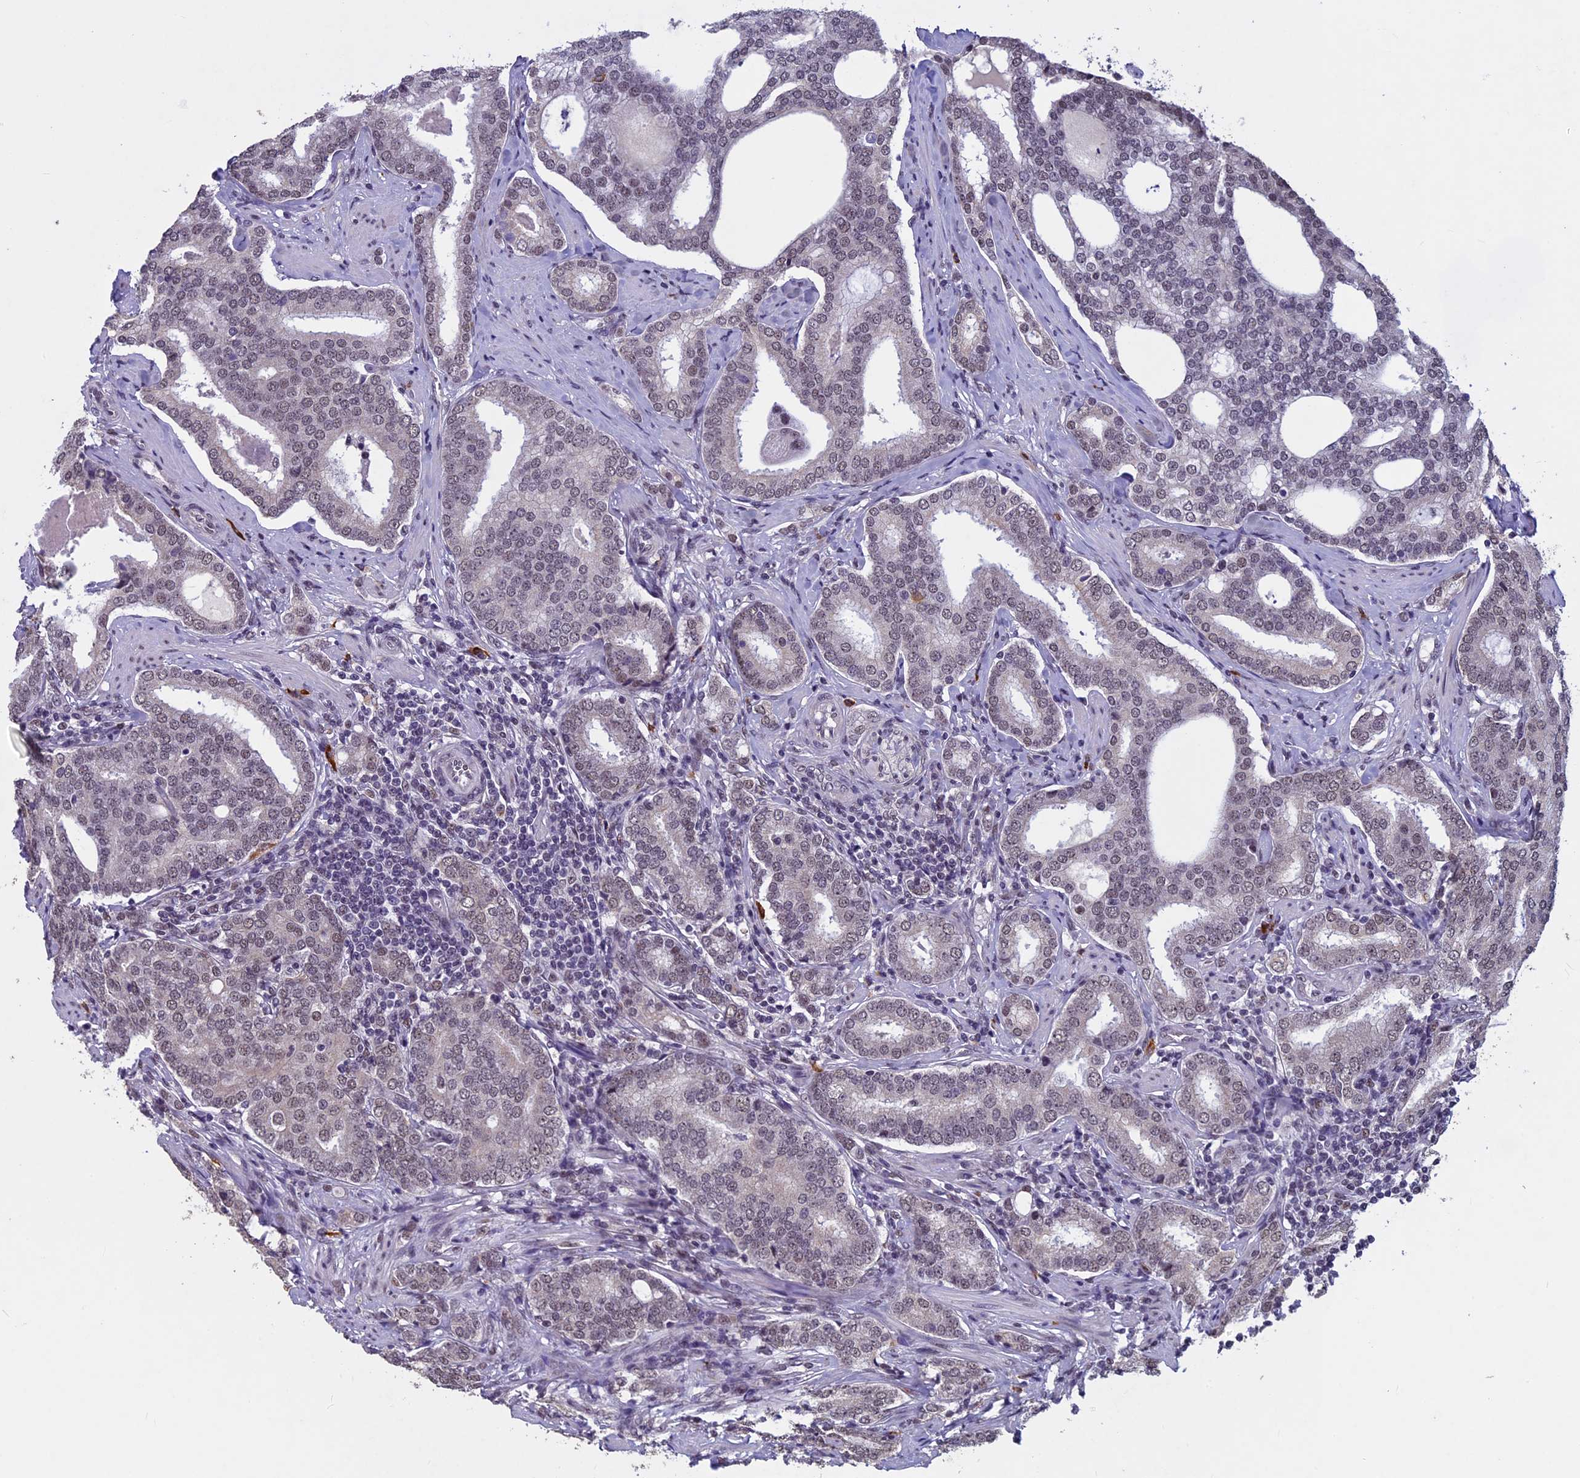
{"staining": {"intensity": "weak", "quantity": "25%-75%", "location": "nuclear"}, "tissue": "prostate cancer", "cell_type": "Tumor cells", "image_type": "cancer", "snomed": [{"axis": "morphology", "description": "Adenocarcinoma, High grade"}, {"axis": "topography", "description": "Prostate"}], "caption": "Immunohistochemical staining of human adenocarcinoma (high-grade) (prostate) displays weak nuclear protein staining in approximately 25%-75% of tumor cells.", "gene": "RNF40", "patient": {"sex": "male", "age": 63}}